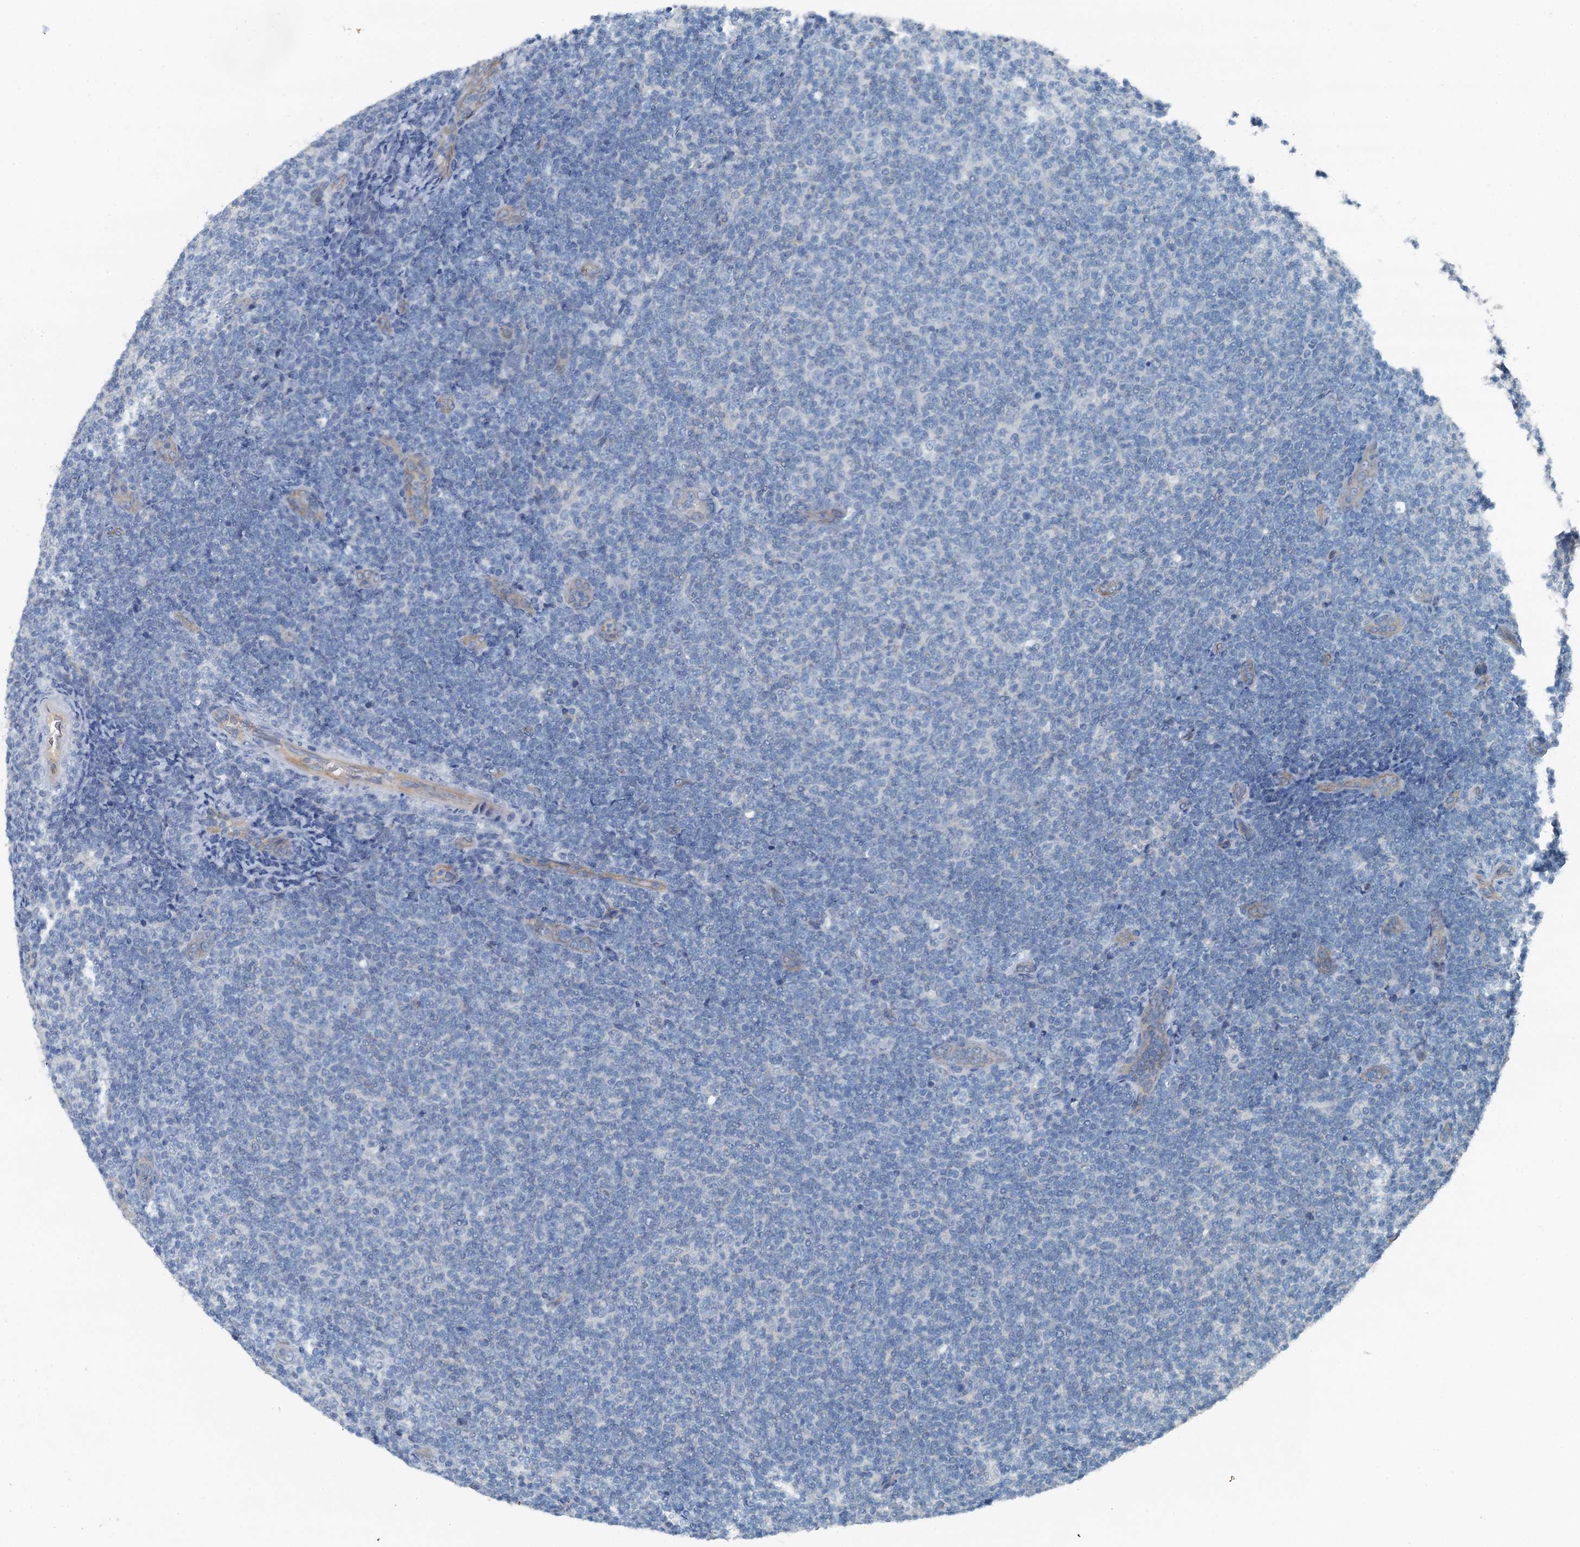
{"staining": {"intensity": "negative", "quantity": "none", "location": "none"}, "tissue": "lymphoma", "cell_type": "Tumor cells", "image_type": "cancer", "snomed": [{"axis": "morphology", "description": "Malignant lymphoma, non-Hodgkin's type, Low grade"}, {"axis": "topography", "description": "Lymph node"}], "caption": "Protein analysis of malignant lymphoma, non-Hodgkin's type (low-grade) shows no significant expression in tumor cells. The staining was performed using DAB to visualize the protein expression in brown, while the nuclei were stained in blue with hematoxylin (Magnification: 20x).", "gene": "GFOD2", "patient": {"sex": "male", "age": 66}}